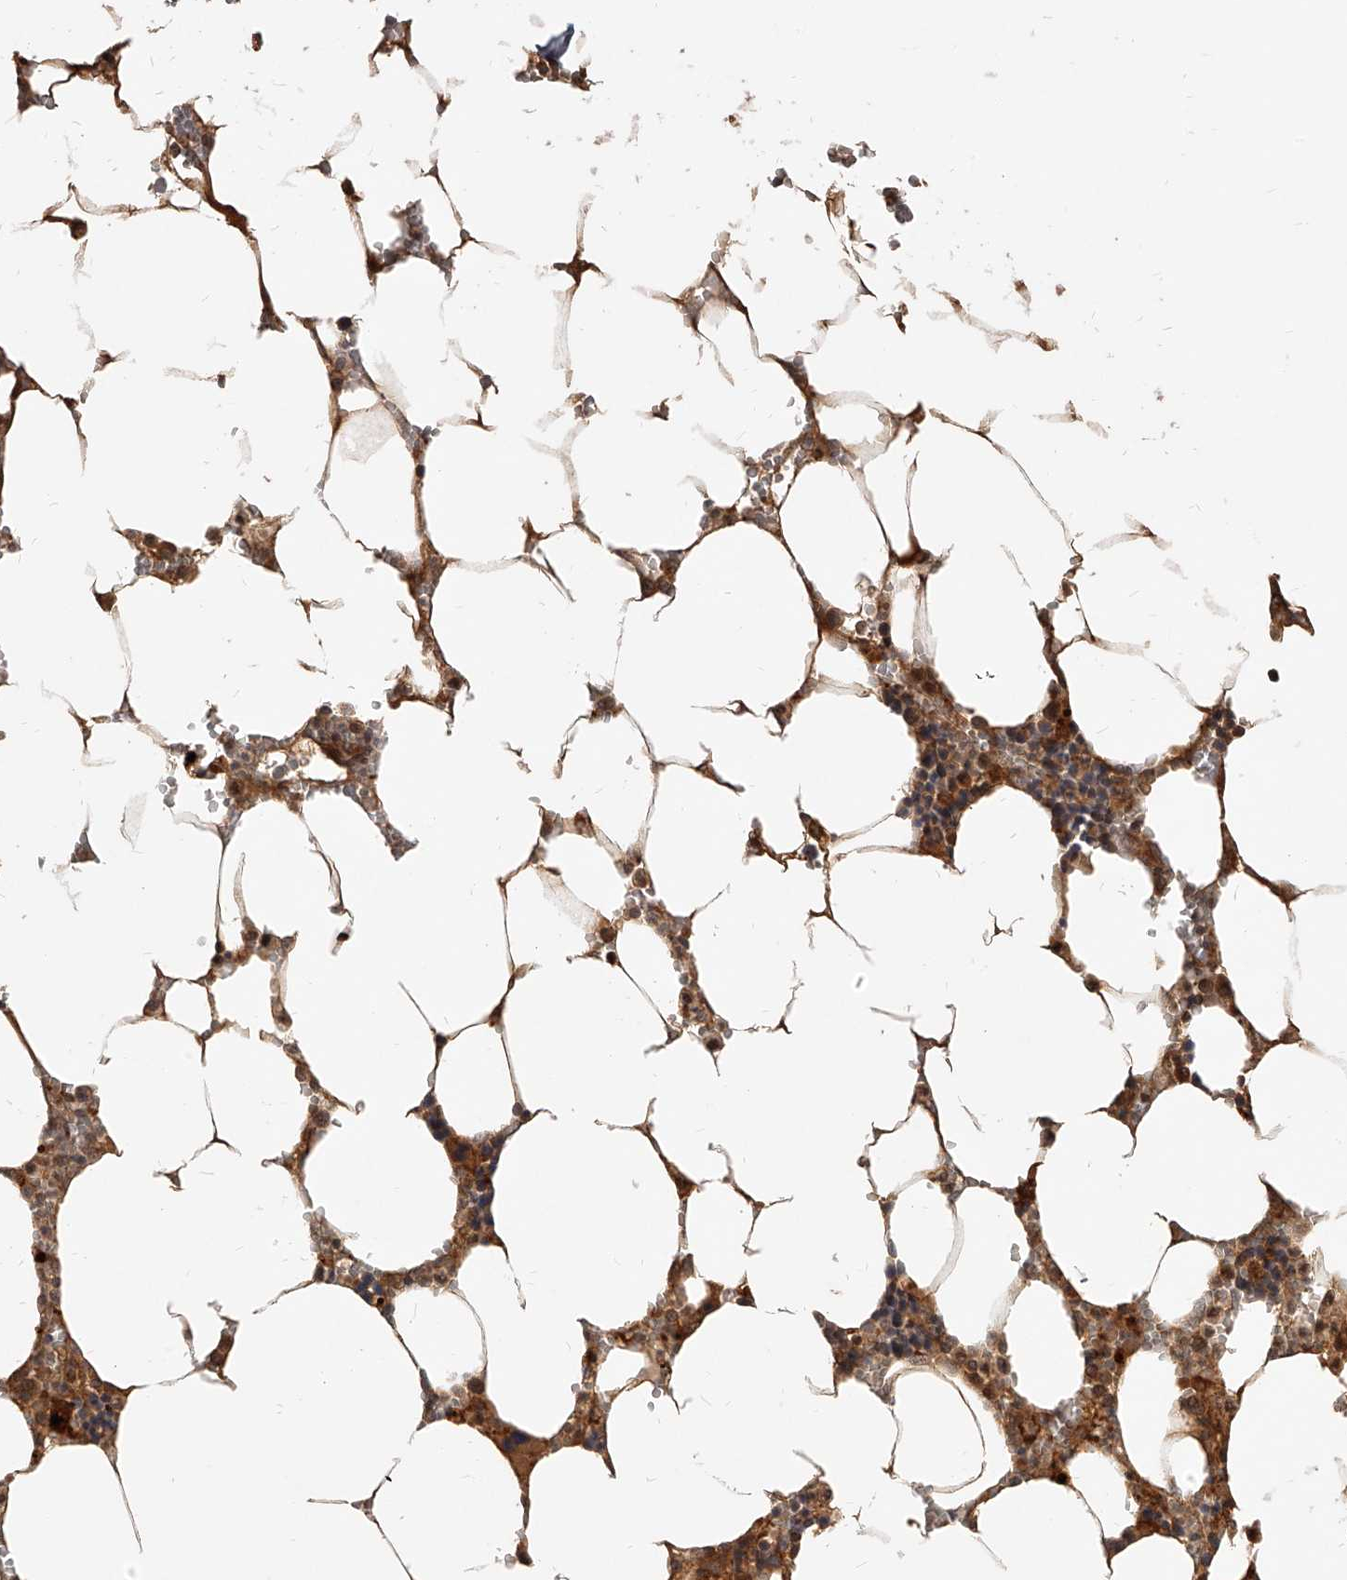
{"staining": {"intensity": "moderate", "quantity": "<25%", "location": "cytoplasmic/membranous"}, "tissue": "bone marrow", "cell_type": "Hematopoietic cells", "image_type": "normal", "snomed": [{"axis": "morphology", "description": "Normal tissue, NOS"}, {"axis": "topography", "description": "Bone marrow"}], "caption": "Approximately <25% of hematopoietic cells in normal human bone marrow demonstrate moderate cytoplasmic/membranous protein expression as visualized by brown immunohistochemical staining.", "gene": "SLC37A1", "patient": {"sex": "male", "age": 70}}